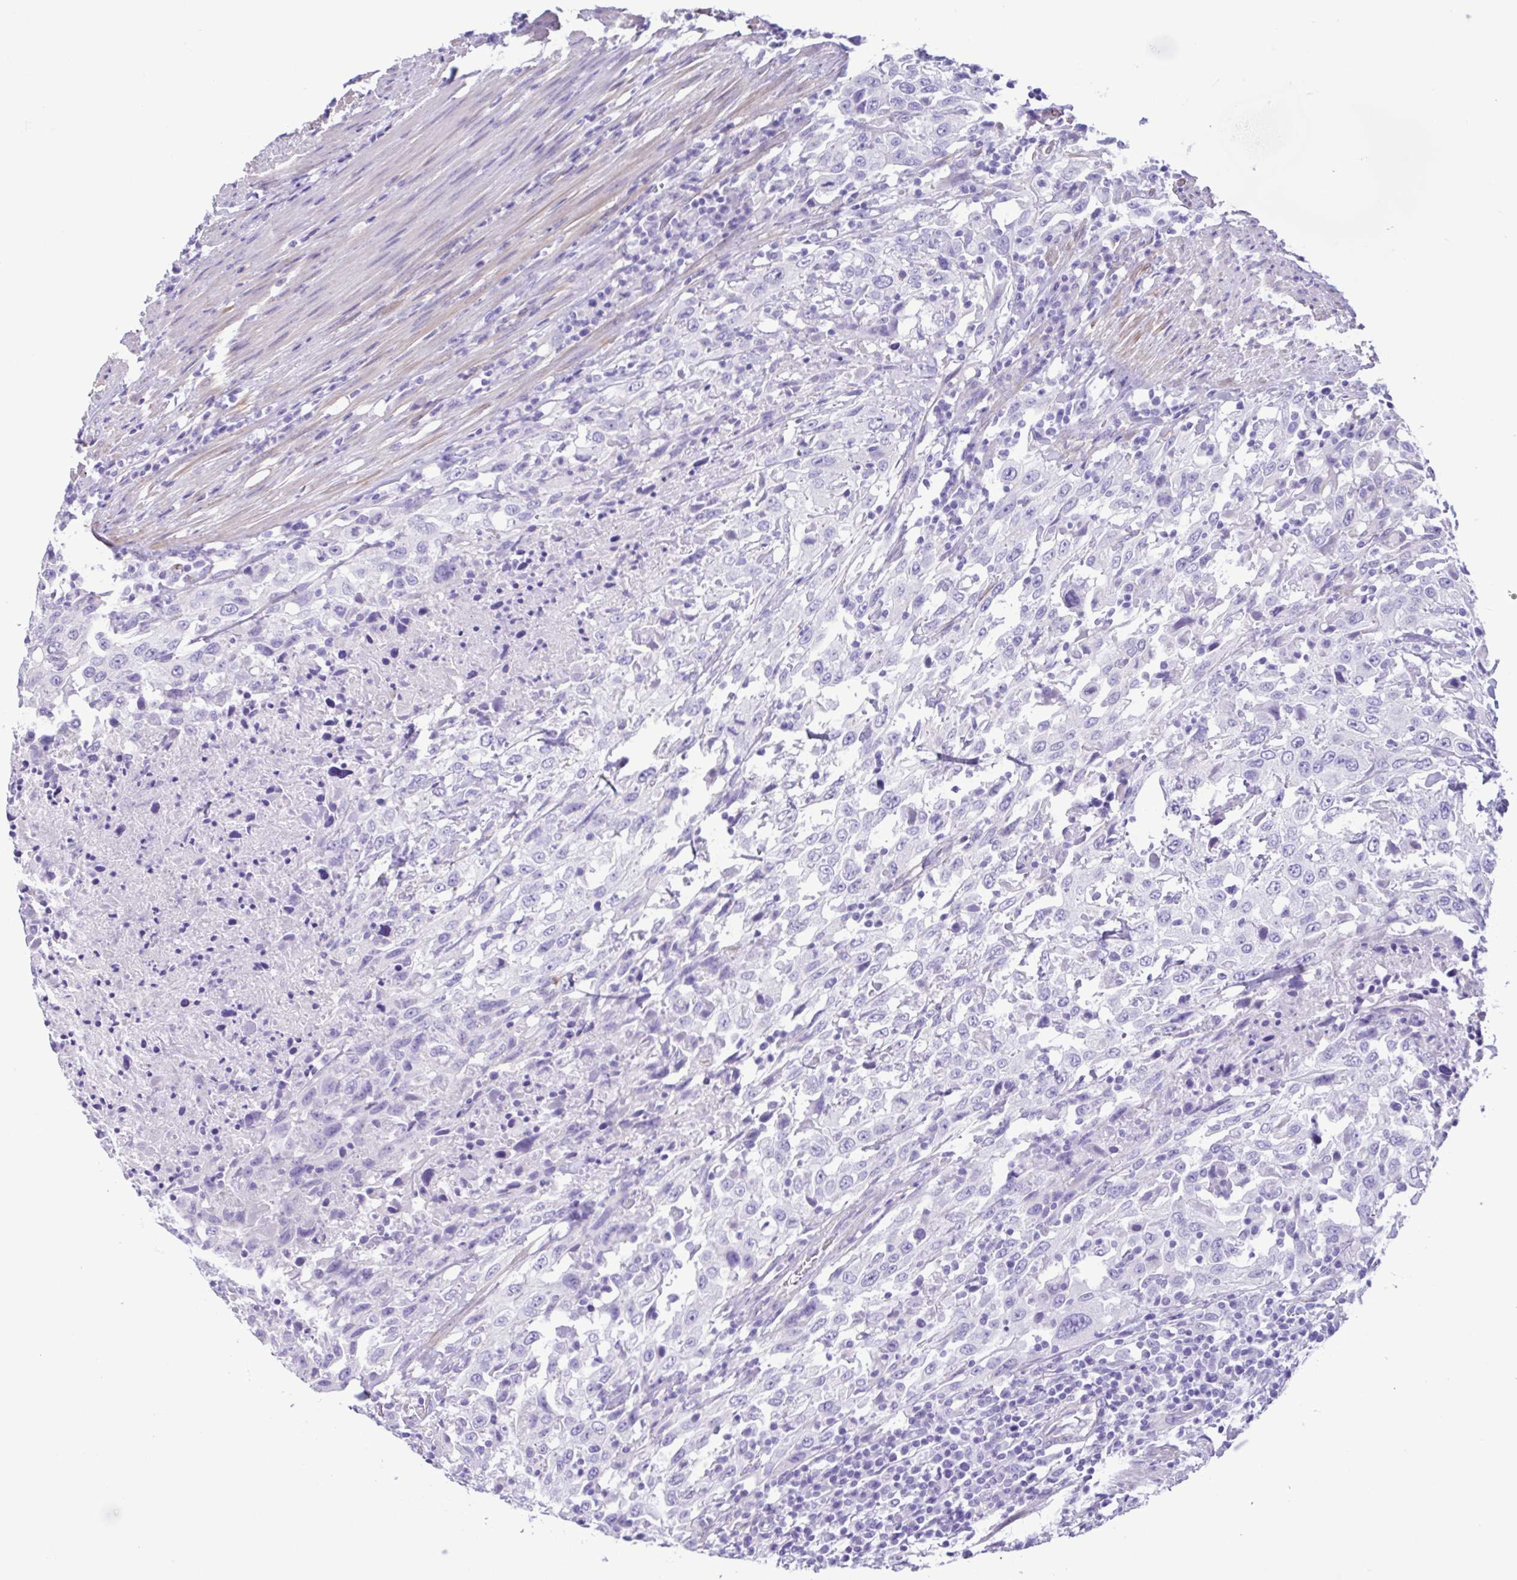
{"staining": {"intensity": "negative", "quantity": "none", "location": "none"}, "tissue": "urothelial cancer", "cell_type": "Tumor cells", "image_type": "cancer", "snomed": [{"axis": "morphology", "description": "Urothelial carcinoma, High grade"}, {"axis": "topography", "description": "Urinary bladder"}], "caption": "DAB immunohistochemical staining of human urothelial cancer displays no significant positivity in tumor cells. (Stains: DAB IHC with hematoxylin counter stain, Microscopy: brightfield microscopy at high magnification).", "gene": "CYP11B1", "patient": {"sex": "male", "age": 61}}